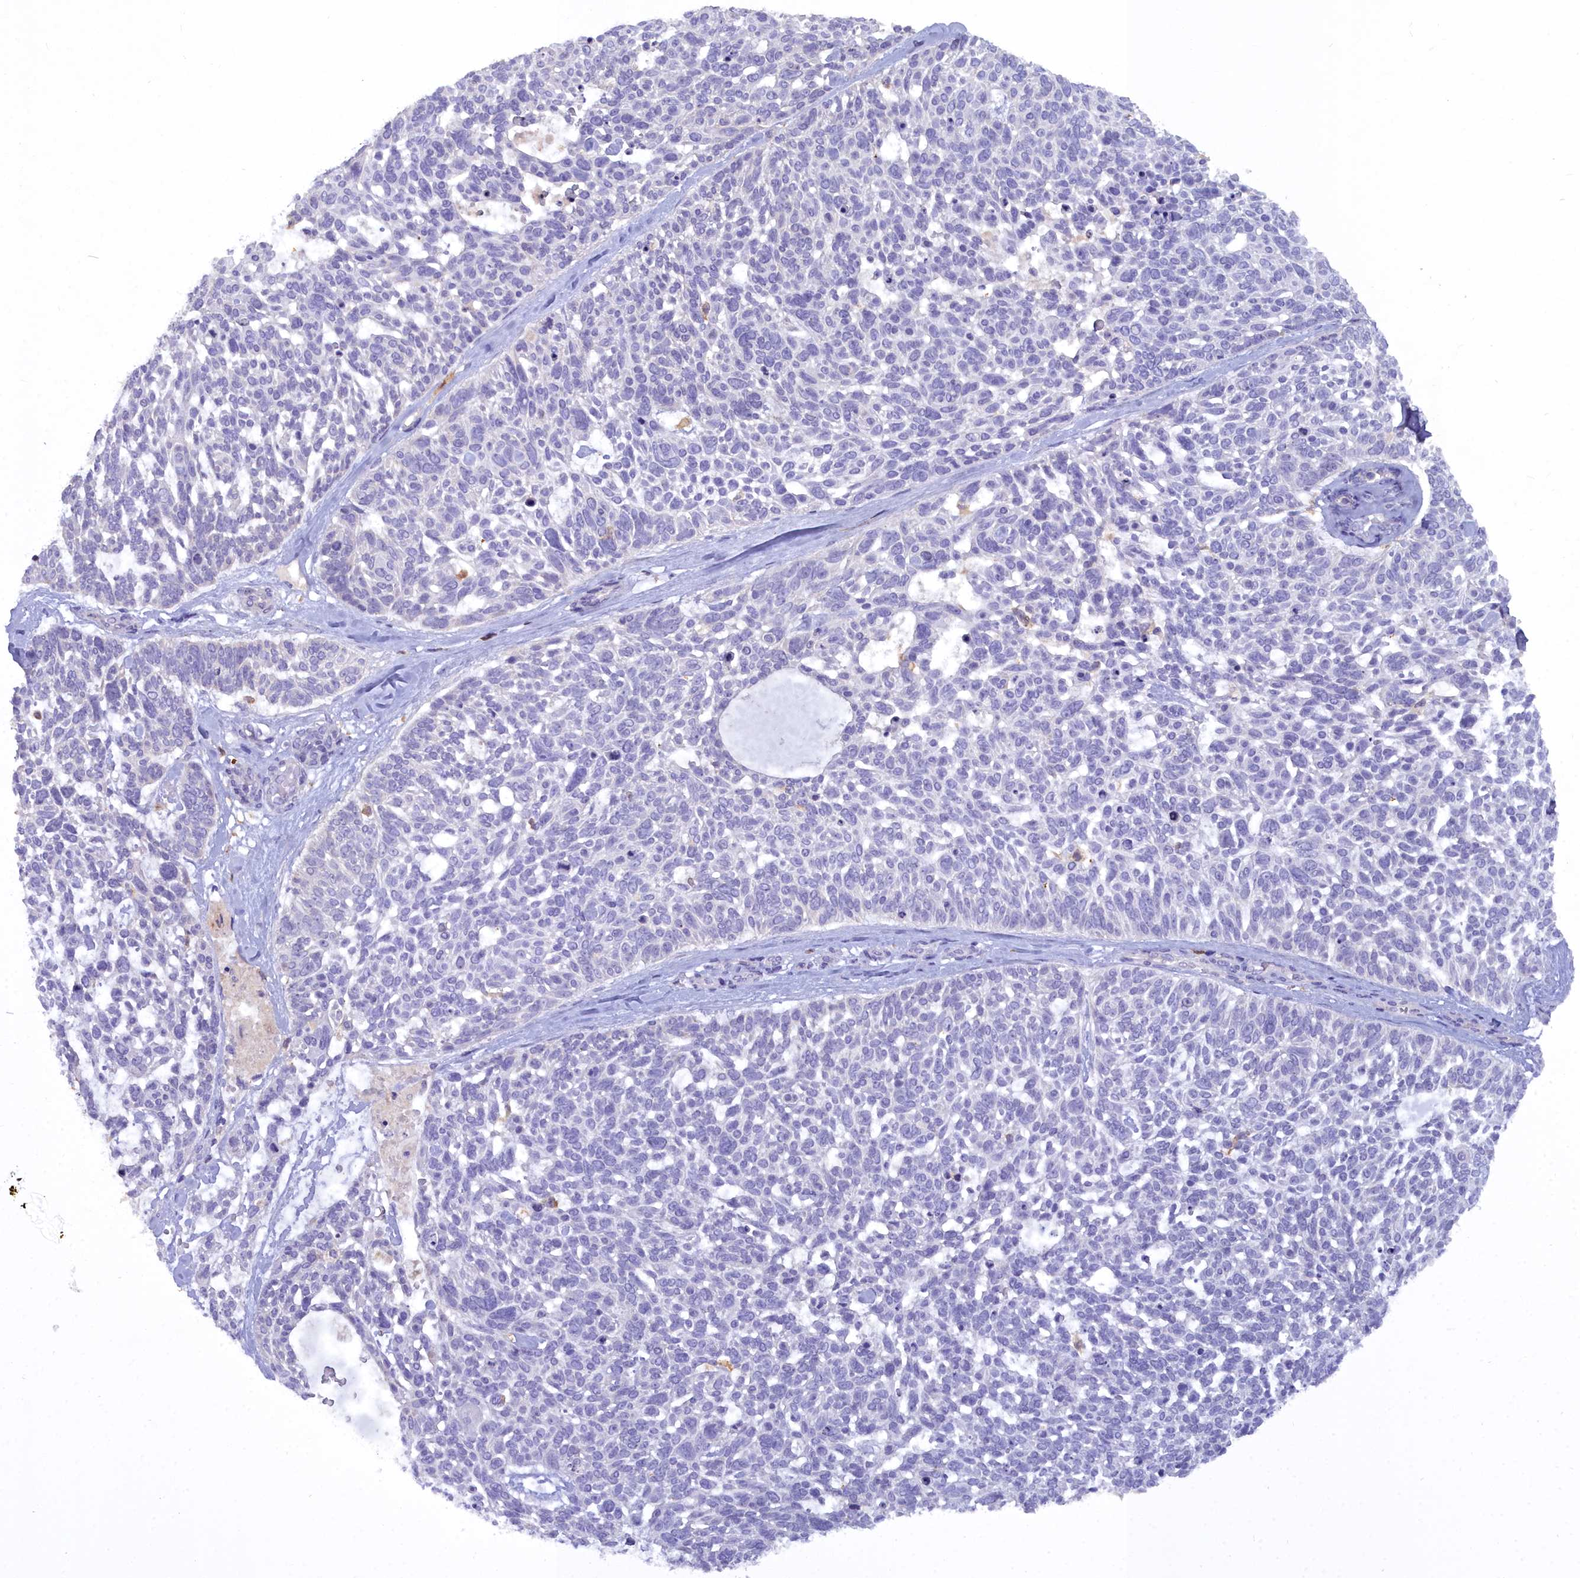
{"staining": {"intensity": "negative", "quantity": "none", "location": "none"}, "tissue": "skin cancer", "cell_type": "Tumor cells", "image_type": "cancer", "snomed": [{"axis": "morphology", "description": "Basal cell carcinoma"}, {"axis": "topography", "description": "Skin"}], "caption": "An IHC micrograph of basal cell carcinoma (skin) is shown. There is no staining in tumor cells of basal cell carcinoma (skin).", "gene": "BLNK", "patient": {"sex": "male", "age": 88}}